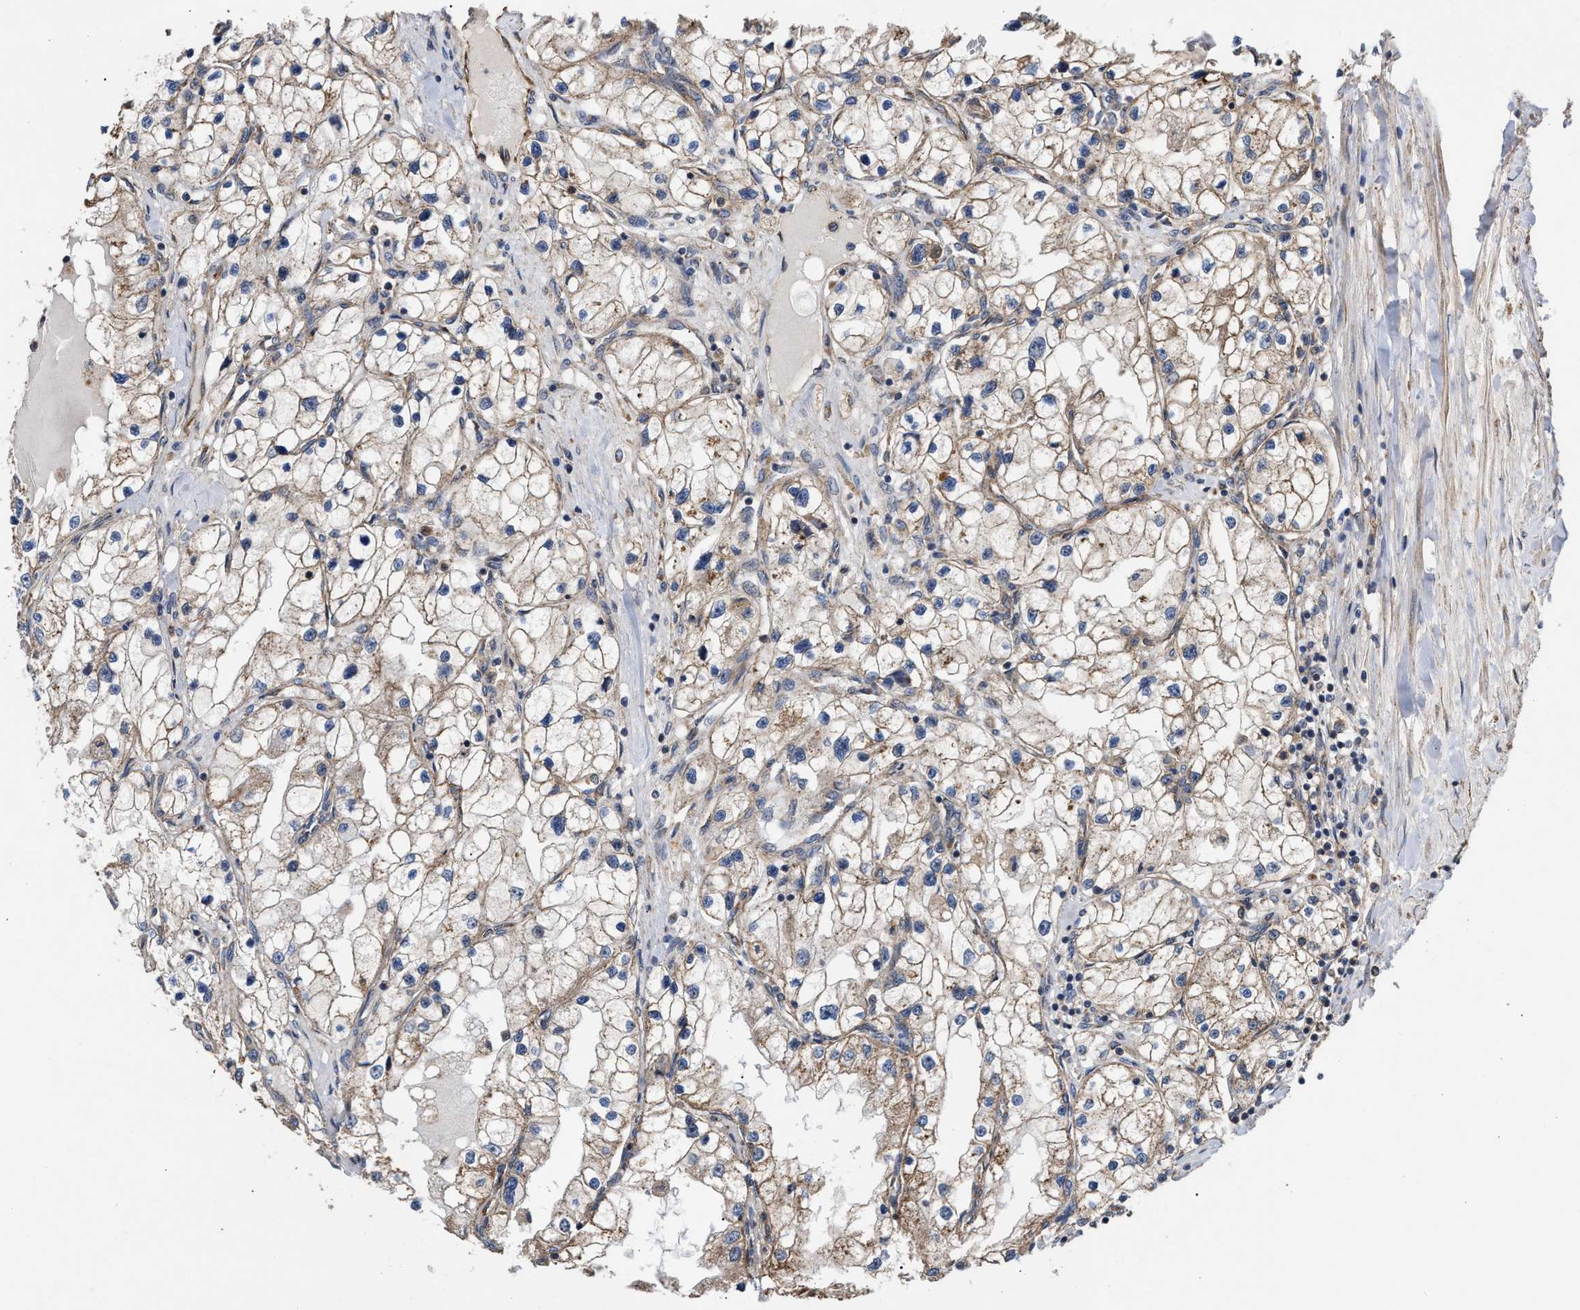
{"staining": {"intensity": "moderate", "quantity": "25%-75%", "location": "cytoplasmic/membranous"}, "tissue": "renal cancer", "cell_type": "Tumor cells", "image_type": "cancer", "snomed": [{"axis": "morphology", "description": "Adenocarcinoma, NOS"}, {"axis": "topography", "description": "Kidney"}], "caption": "Immunohistochemistry histopathology image of human renal cancer (adenocarcinoma) stained for a protein (brown), which shows medium levels of moderate cytoplasmic/membranous positivity in about 25%-75% of tumor cells.", "gene": "EXOSC2", "patient": {"sex": "male", "age": 68}}